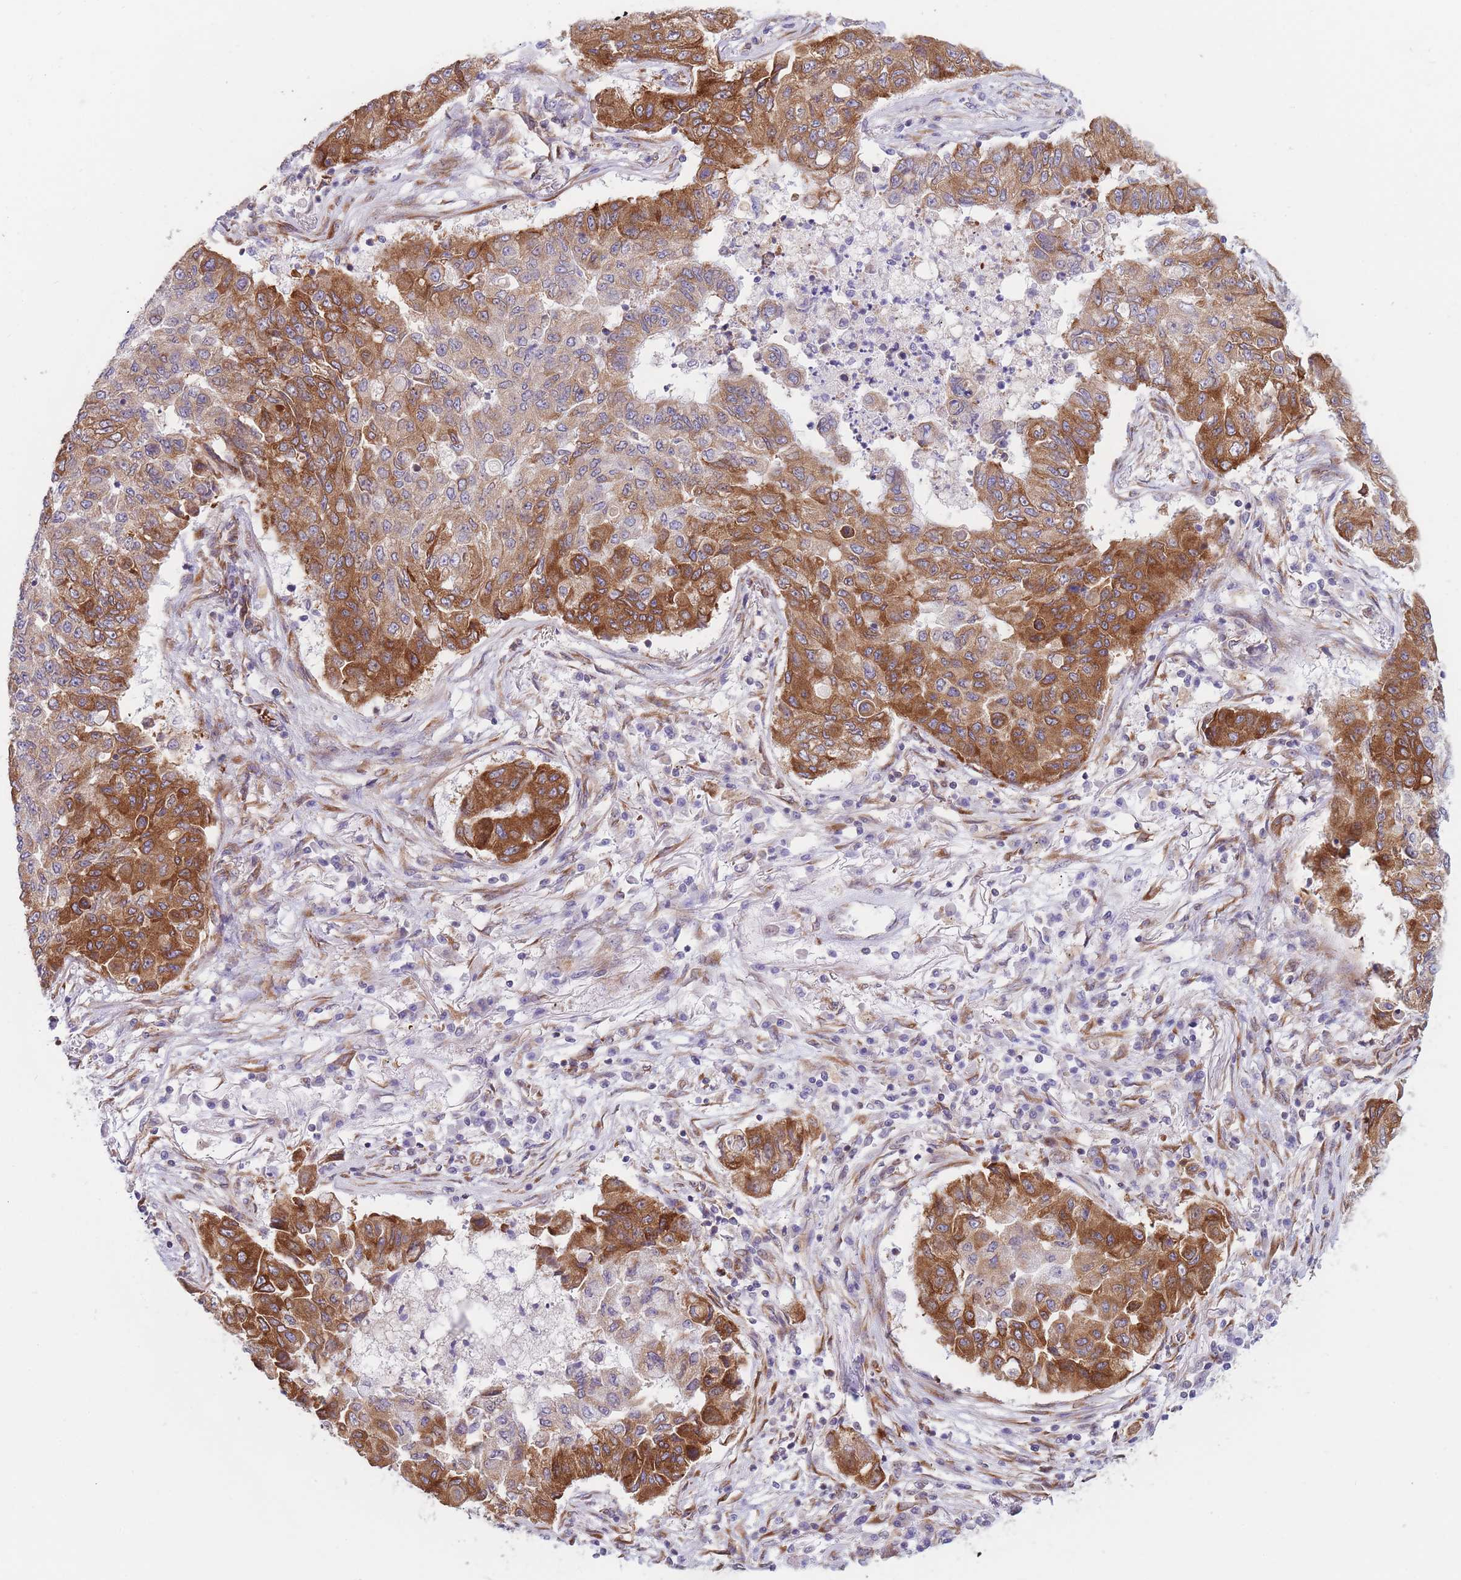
{"staining": {"intensity": "strong", "quantity": "25%-75%", "location": "cytoplasmic/membranous"}, "tissue": "lung cancer", "cell_type": "Tumor cells", "image_type": "cancer", "snomed": [{"axis": "morphology", "description": "Squamous cell carcinoma, NOS"}, {"axis": "topography", "description": "Lung"}], "caption": "IHC histopathology image of lung cancer (squamous cell carcinoma) stained for a protein (brown), which demonstrates high levels of strong cytoplasmic/membranous staining in approximately 25%-75% of tumor cells.", "gene": "AK9", "patient": {"sex": "male", "age": 74}}